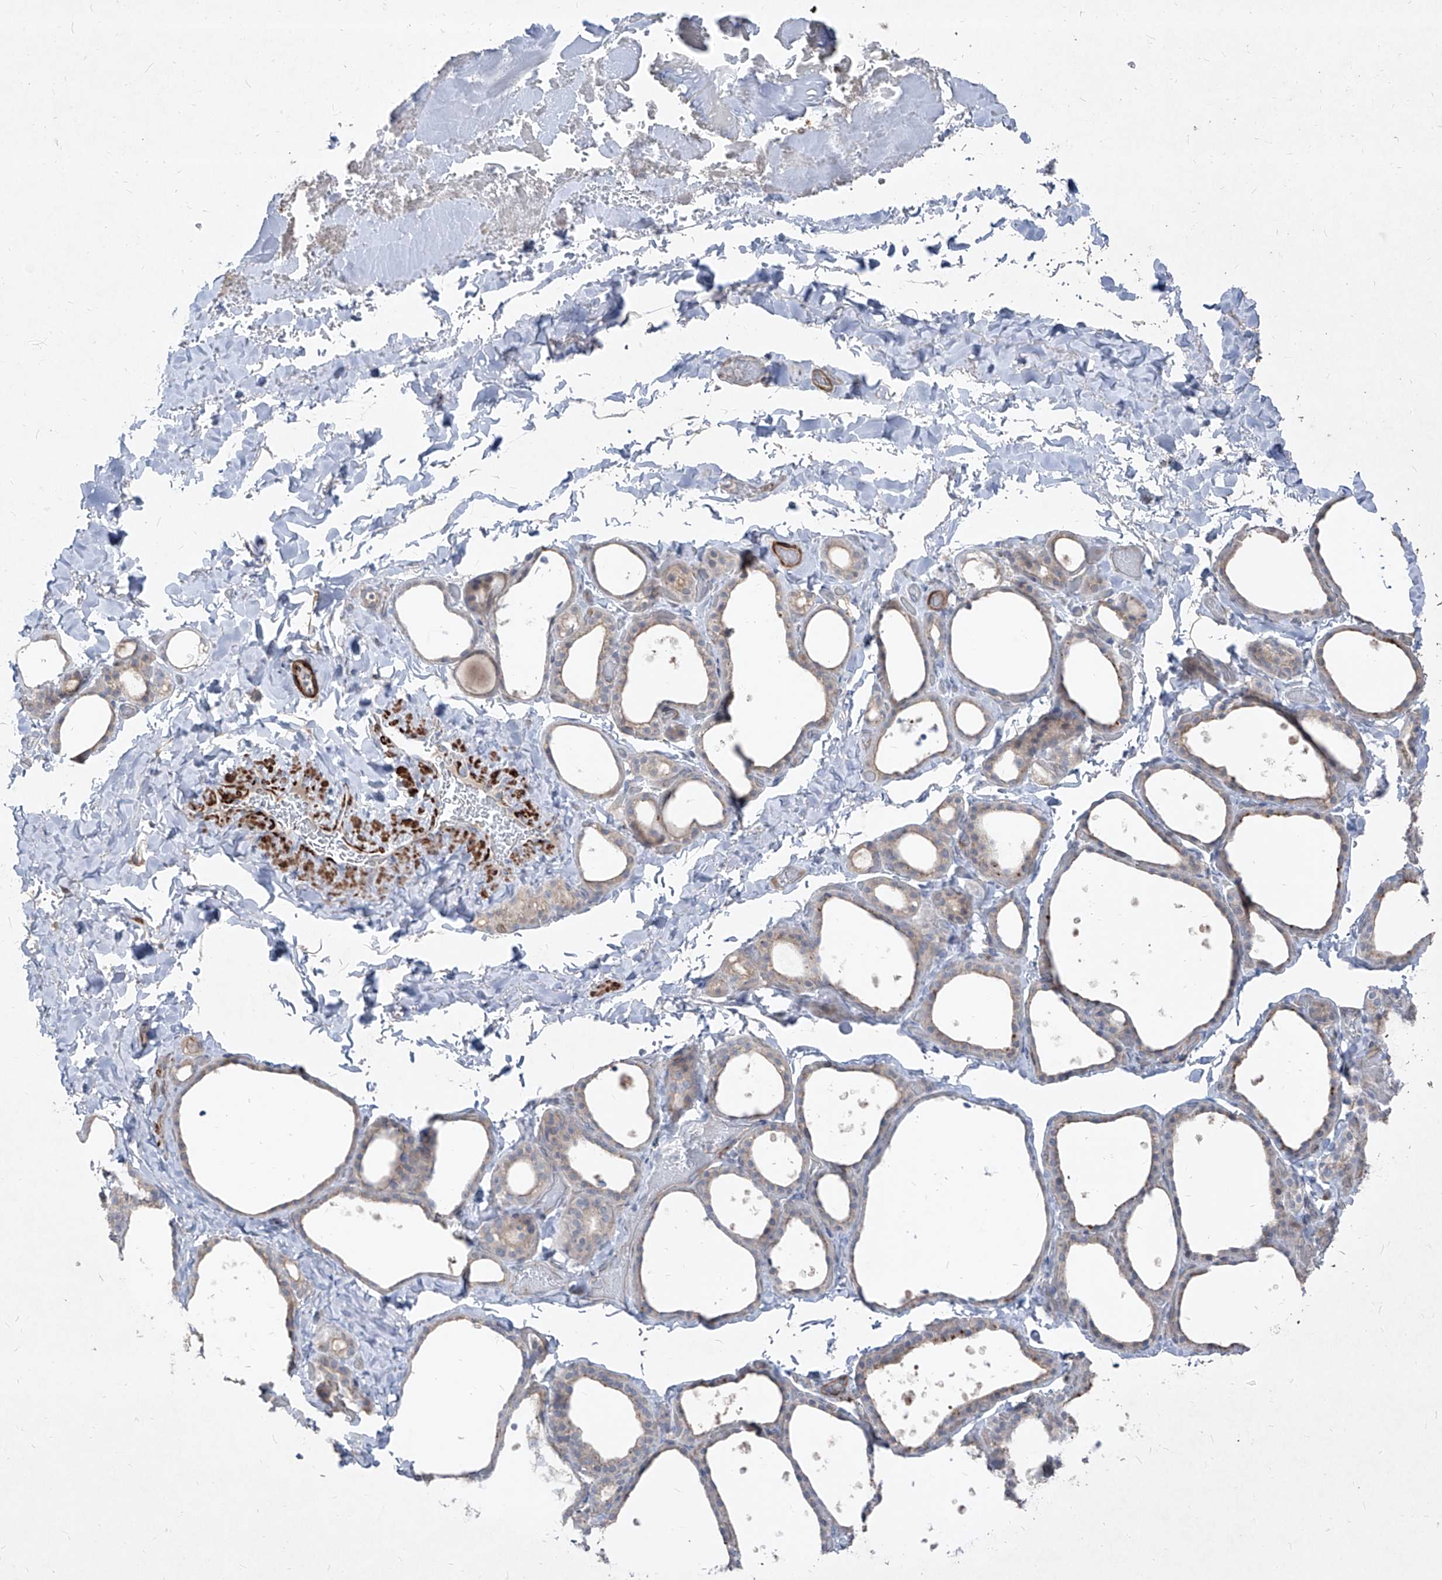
{"staining": {"intensity": "weak", "quantity": "<25%", "location": "cytoplasmic/membranous"}, "tissue": "thyroid gland", "cell_type": "Glandular cells", "image_type": "normal", "snomed": [{"axis": "morphology", "description": "Normal tissue, NOS"}, {"axis": "topography", "description": "Thyroid gland"}], "caption": "This photomicrograph is of benign thyroid gland stained with immunohistochemistry (IHC) to label a protein in brown with the nuclei are counter-stained blue. There is no positivity in glandular cells. The staining was performed using DAB to visualize the protein expression in brown, while the nuclei were stained in blue with hematoxylin (Magnification: 20x).", "gene": "UFD1", "patient": {"sex": "female", "age": 44}}